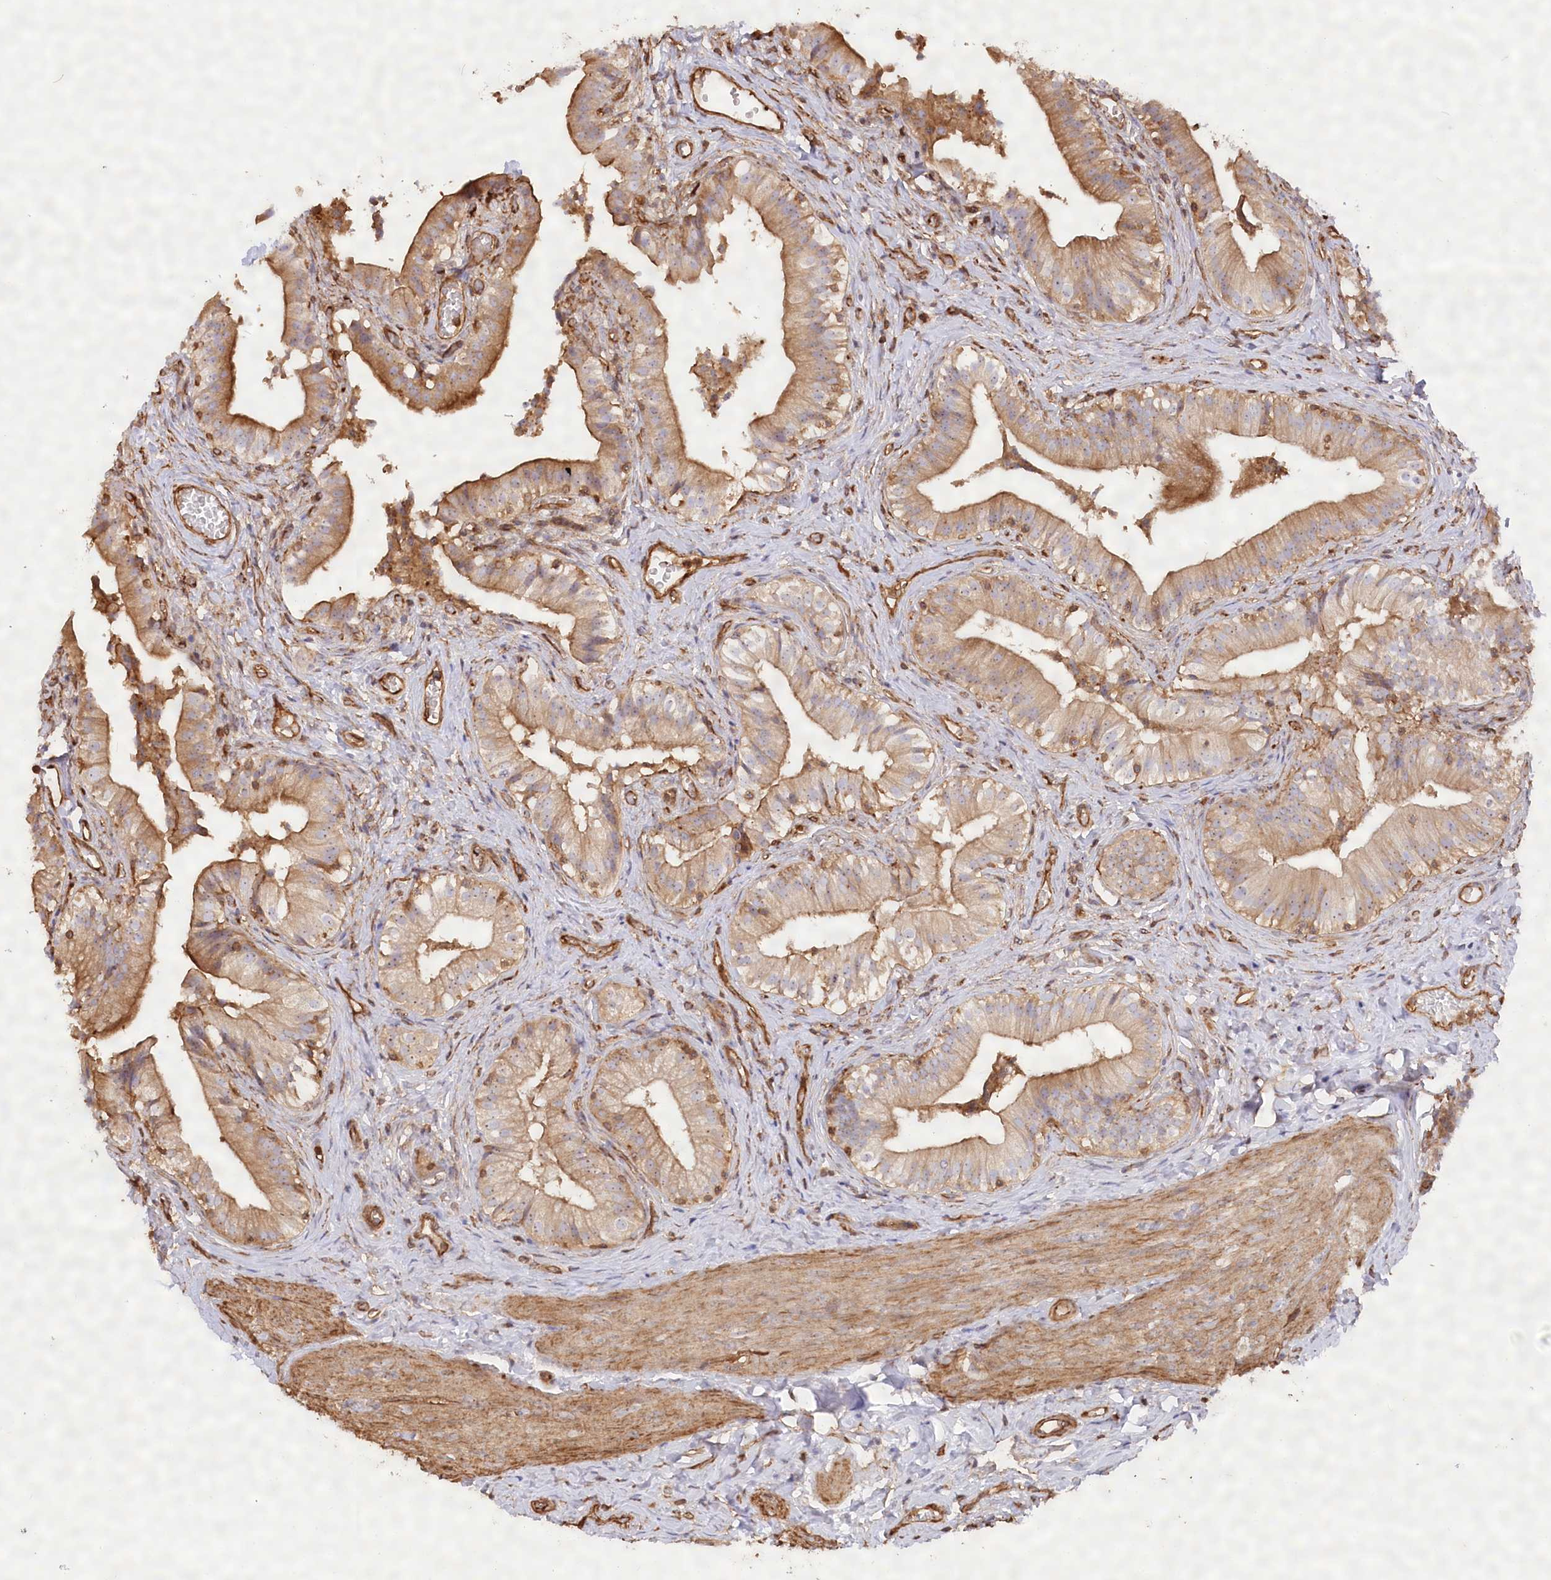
{"staining": {"intensity": "strong", "quantity": ">75%", "location": "cytoplasmic/membranous"}, "tissue": "gallbladder", "cell_type": "Glandular cells", "image_type": "normal", "snomed": [{"axis": "morphology", "description": "Normal tissue, NOS"}, {"axis": "topography", "description": "Gallbladder"}], "caption": "High-magnification brightfield microscopy of normal gallbladder stained with DAB (brown) and counterstained with hematoxylin (blue). glandular cells exhibit strong cytoplasmic/membranous positivity is identified in about>75% of cells.", "gene": "WDR36", "patient": {"sex": "female", "age": 47}}